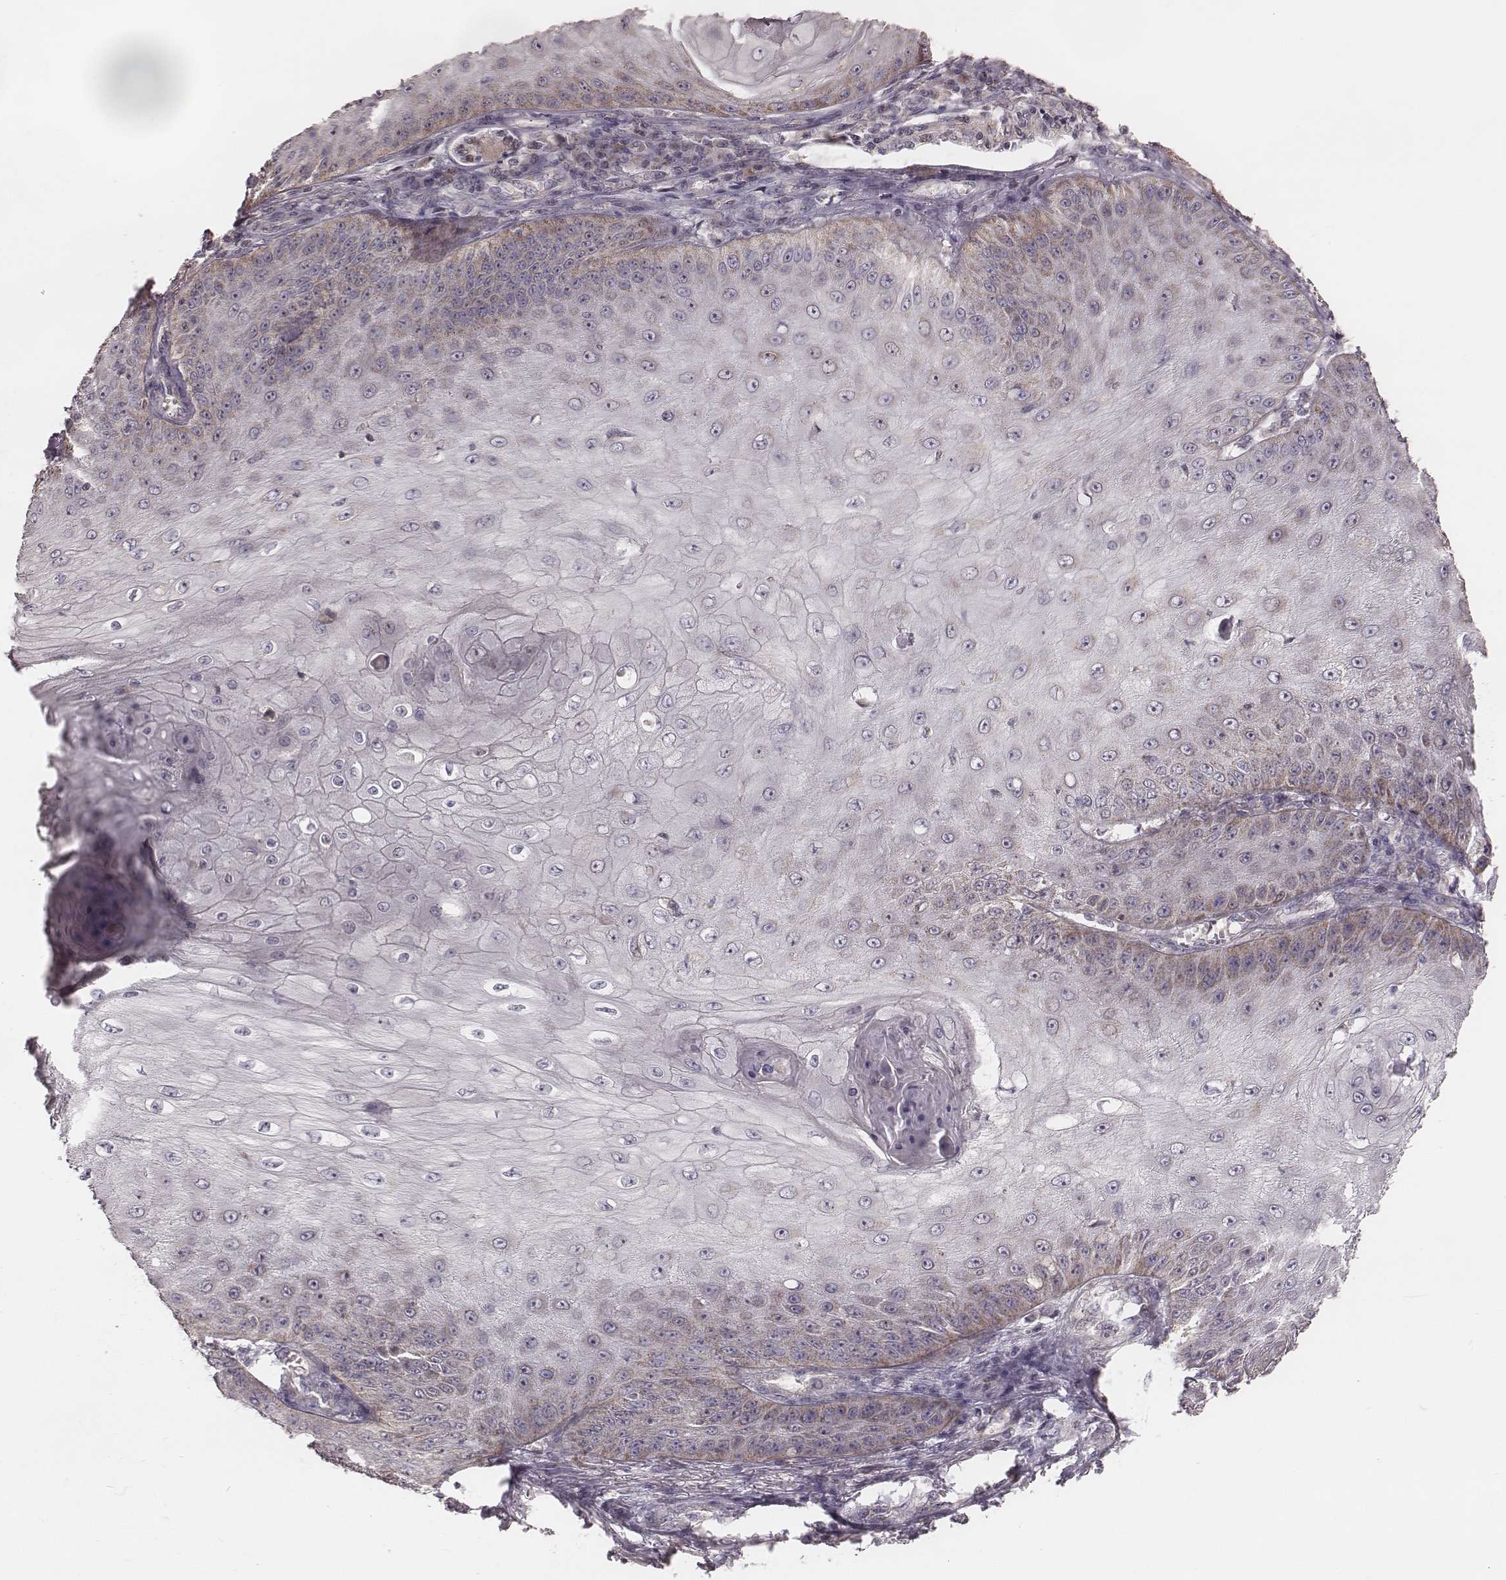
{"staining": {"intensity": "moderate", "quantity": "<25%", "location": "cytoplasmic/membranous"}, "tissue": "skin cancer", "cell_type": "Tumor cells", "image_type": "cancer", "snomed": [{"axis": "morphology", "description": "Squamous cell carcinoma, NOS"}, {"axis": "topography", "description": "Skin"}], "caption": "Skin cancer (squamous cell carcinoma) was stained to show a protein in brown. There is low levels of moderate cytoplasmic/membranous expression in about <25% of tumor cells.", "gene": "MRPS27", "patient": {"sex": "male", "age": 70}}